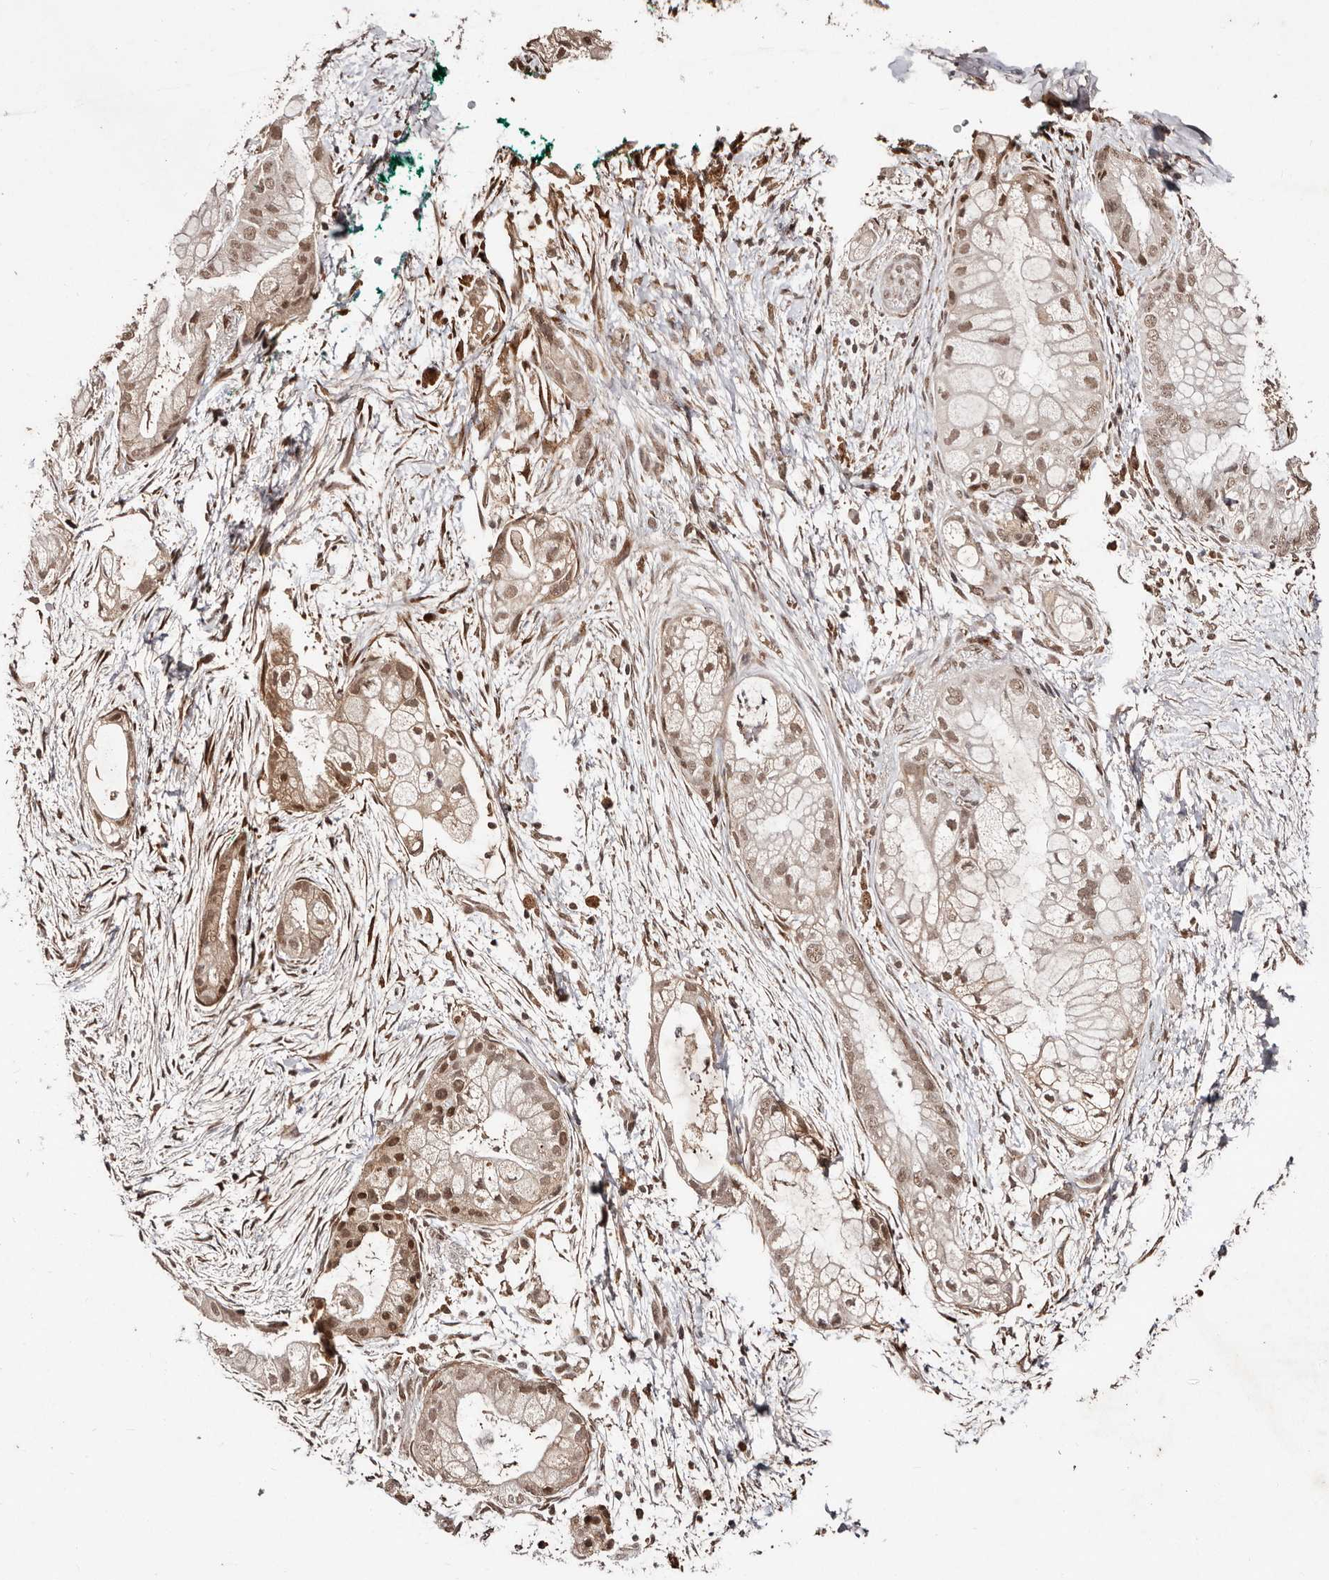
{"staining": {"intensity": "moderate", "quantity": ">75%", "location": "nuclear"}, "tissue": "pancreatic cancer", "cell_type": "Tumor cells", "image_type": "cancer", "snomed": [{"axis": "morphology", "description": "Adenocarcinoma, NOS"}, {"axis": "topography", "description": "Pancreas"}], "caption": "Immunohistochemical staining of pancreatic cancer (adenocarcinoma) demonstrates medium levels of moderate nuclear protein positivity in approximately >75% of tumor cells.", "gene": "BICRAL", "patient": {"sex": "male", "age": 53}}